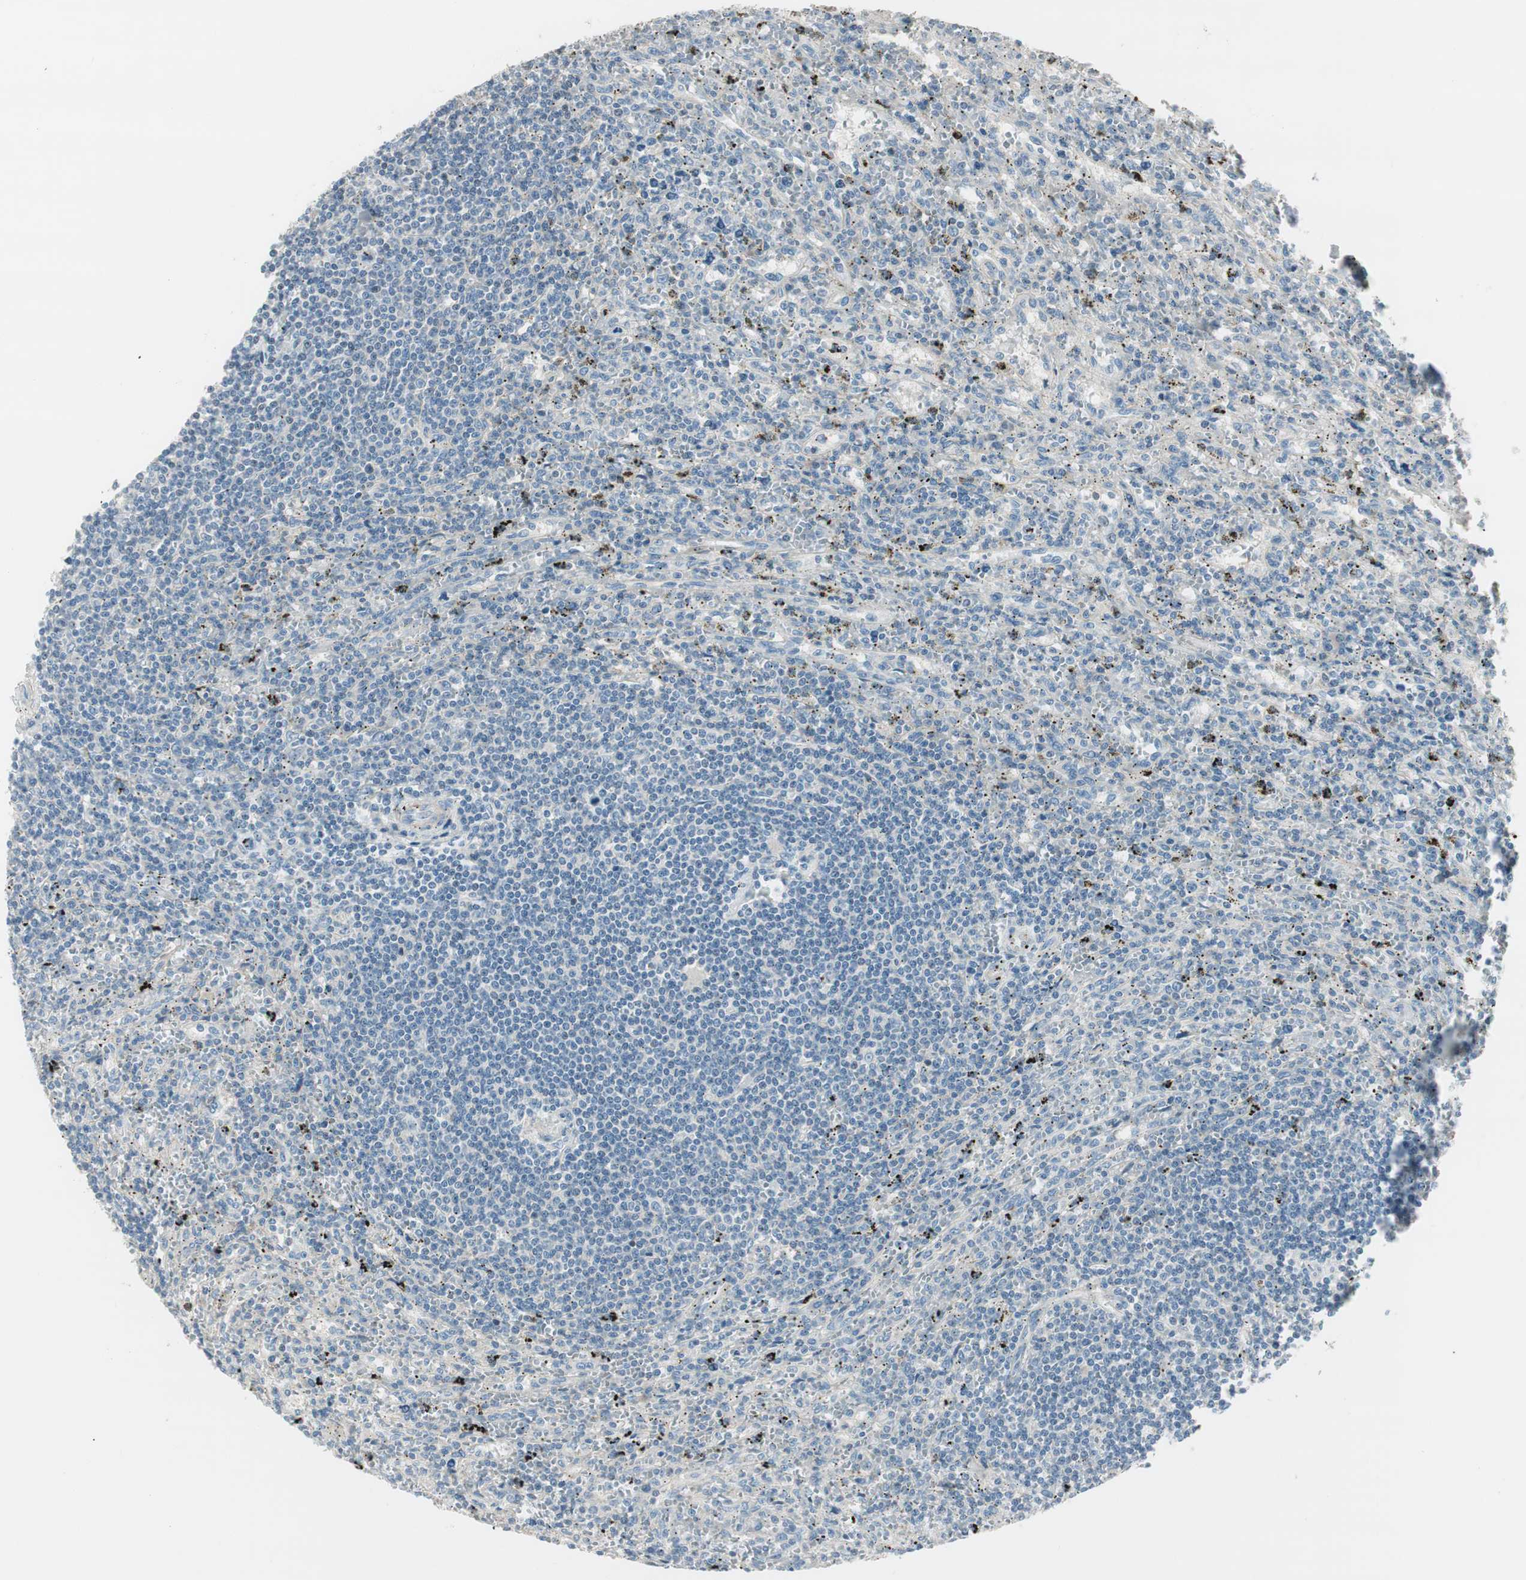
{"staining": {"intensity": "negative", "quantity": "none", "location": "none"}, "tissue": "lymphoma", "cell_type": "Tumor cells", "image_type": "cancer", "snomed": [{"axis": "morphology", "description": "Malignant lymphoma, non-Hodgkin's type, Low grade"}, {"axis": "topography", "description": "Spleen"}], "caption": "Malignant lymphoma, non-Hodgkin's type (low-grade) stained for a protein using immunohistochemistry reveals no positivity tumor cells.", "gene": "EVA1A", "patient": {"sex": "male", "age": 76}}